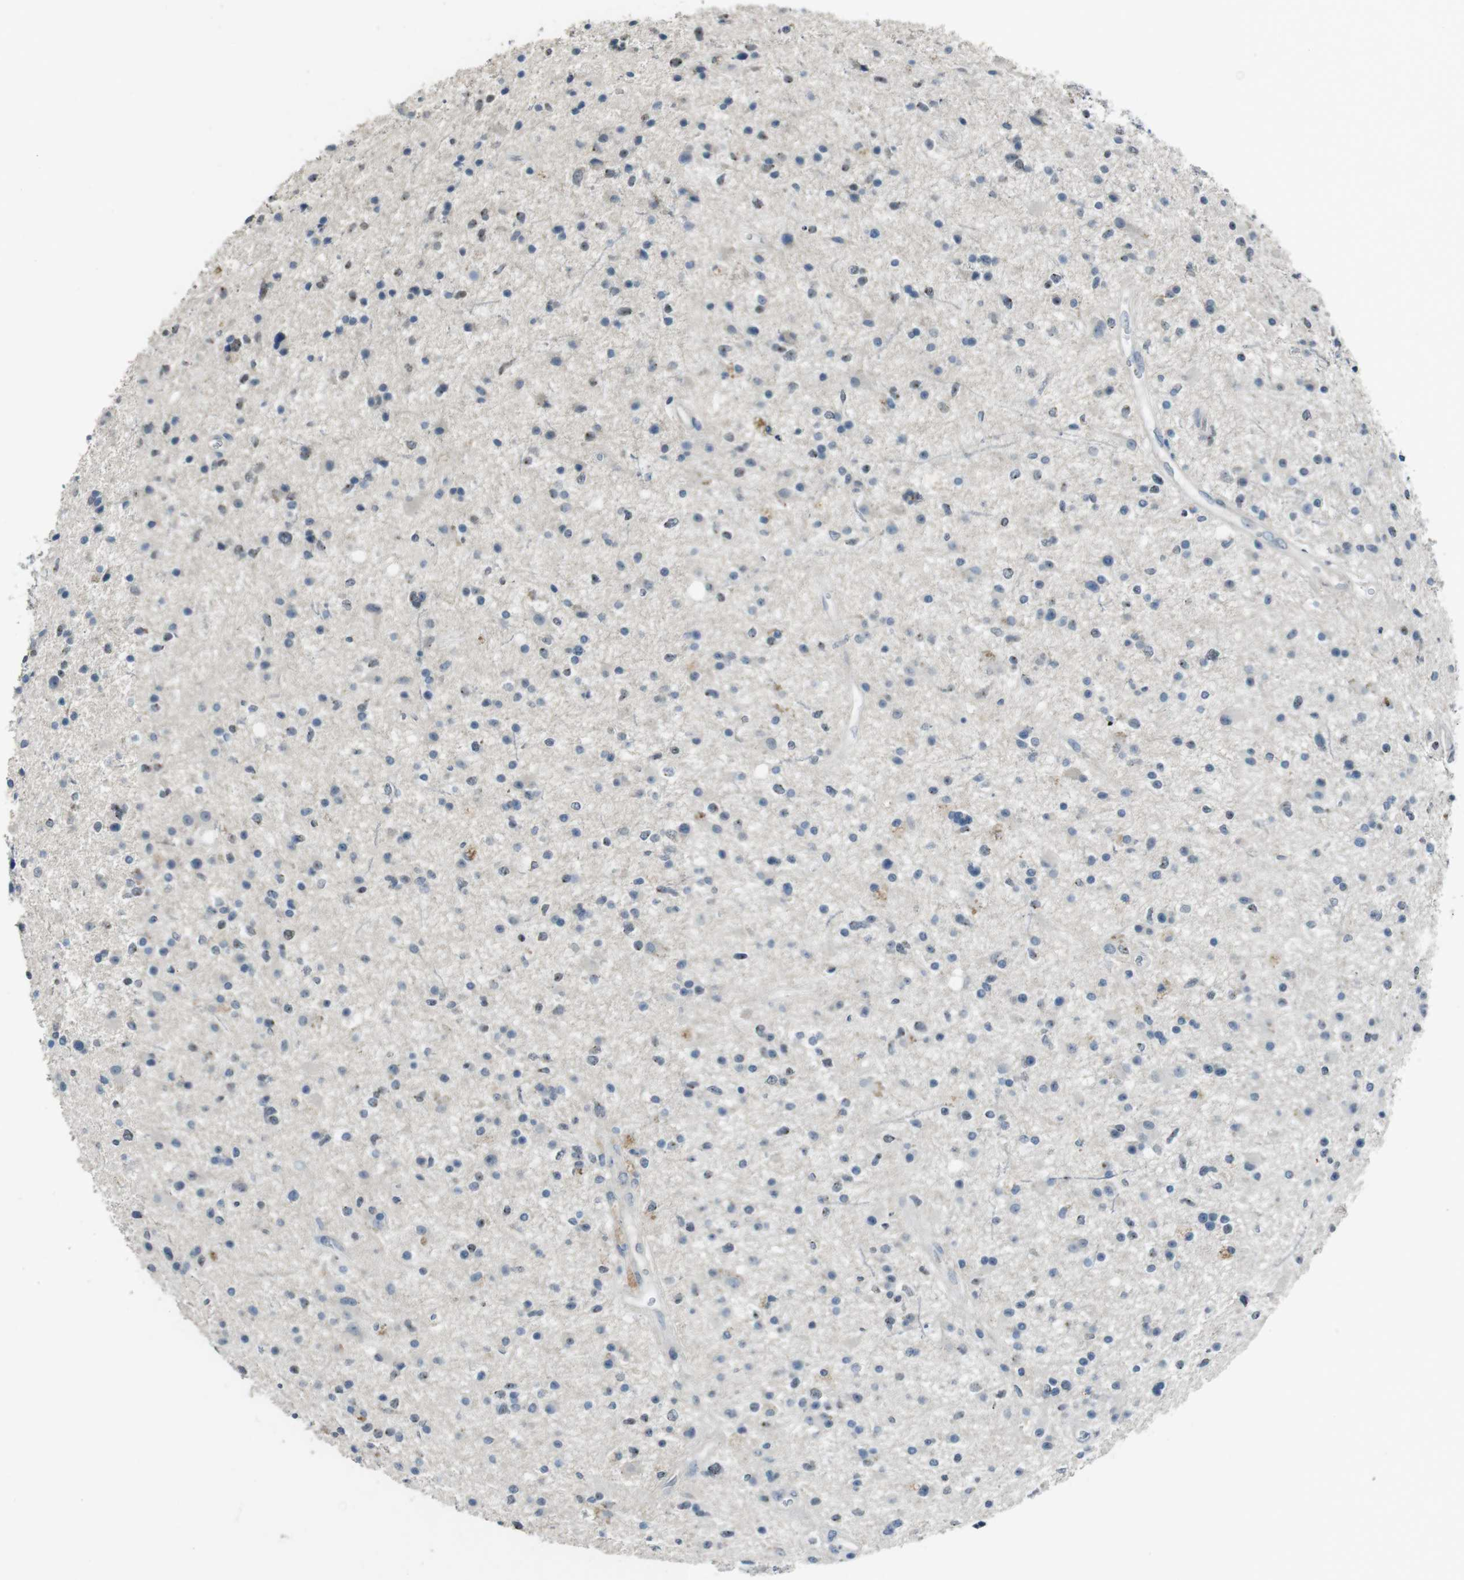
{"staining": {"intensity": "weak", "quantity": "<25%", "location": "nuclear"}, "tissue": "glioma", "cell_type": "Tumor cells", "image_type": "cancer", "snomed": [{"axis": "morphology", "description": "Glioma, malignant, High grade"}, {"axis": "topography", "description": "Brain"}], "caption": "IHC of human glioma shows no staining in tumor cells.", "gene": "ENTPD7", "patient": {"sex": "male", "age": 33}}